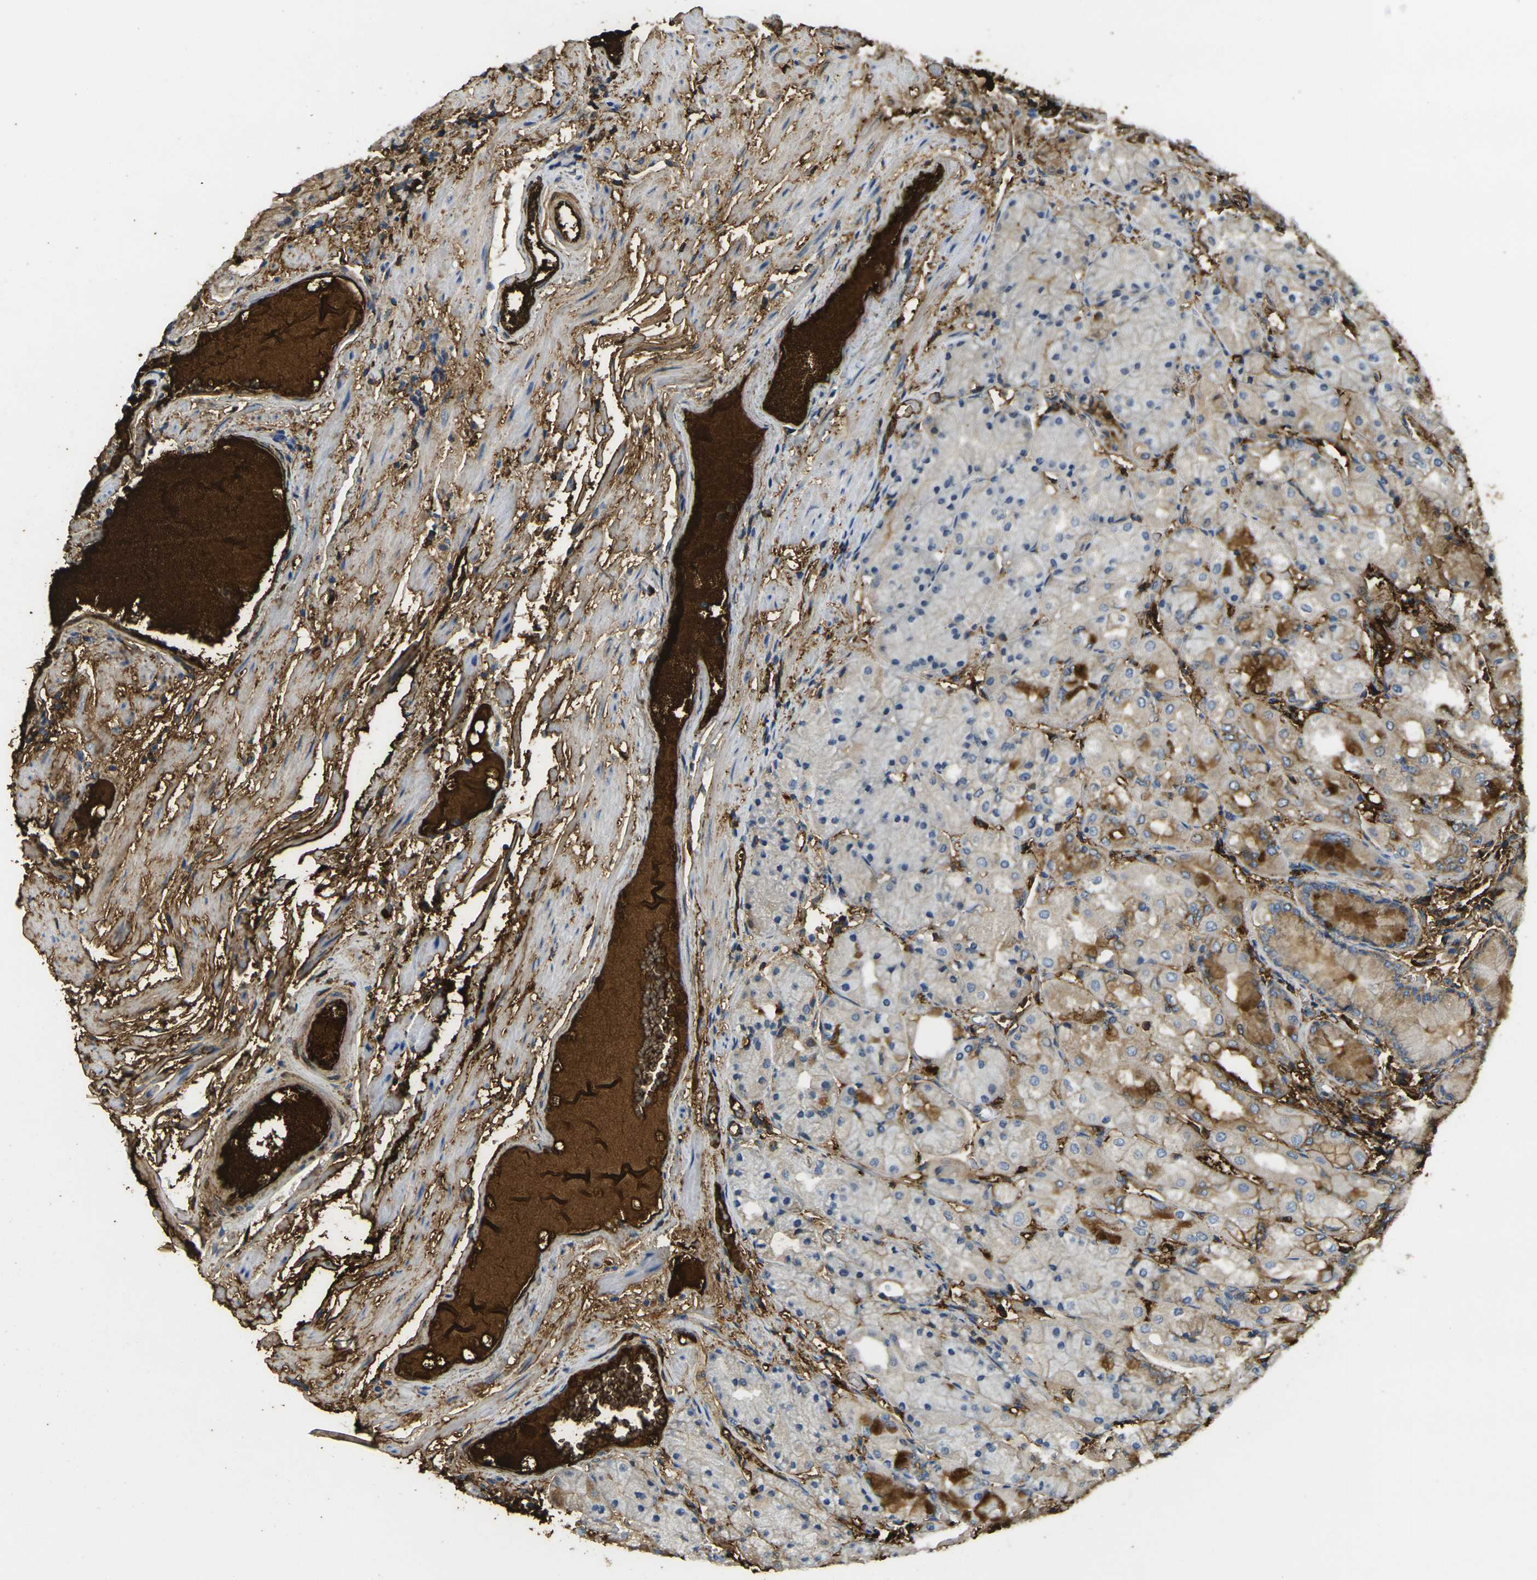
{"staining": {"intensity": "strong", "quantity": "25%-75%", "location": "cytoplasmic/membranous"}, "tissue": "stomach", "cell_type": "Glandular cells", "image_type": "normal", "snomed": [{"axis": "morphology", "description": "Normal tissue, NOS"}, {"axis": "topography", "description": "Stomach, upper"}], "caption": "Human stomach stained with a brown dye demonstrates strong cytoplasmic/membranous positive staining in approximately 25%-75% of glandular cells.", "gene": "PLCD1", "patient": {"sex": "male", "age": 72}}